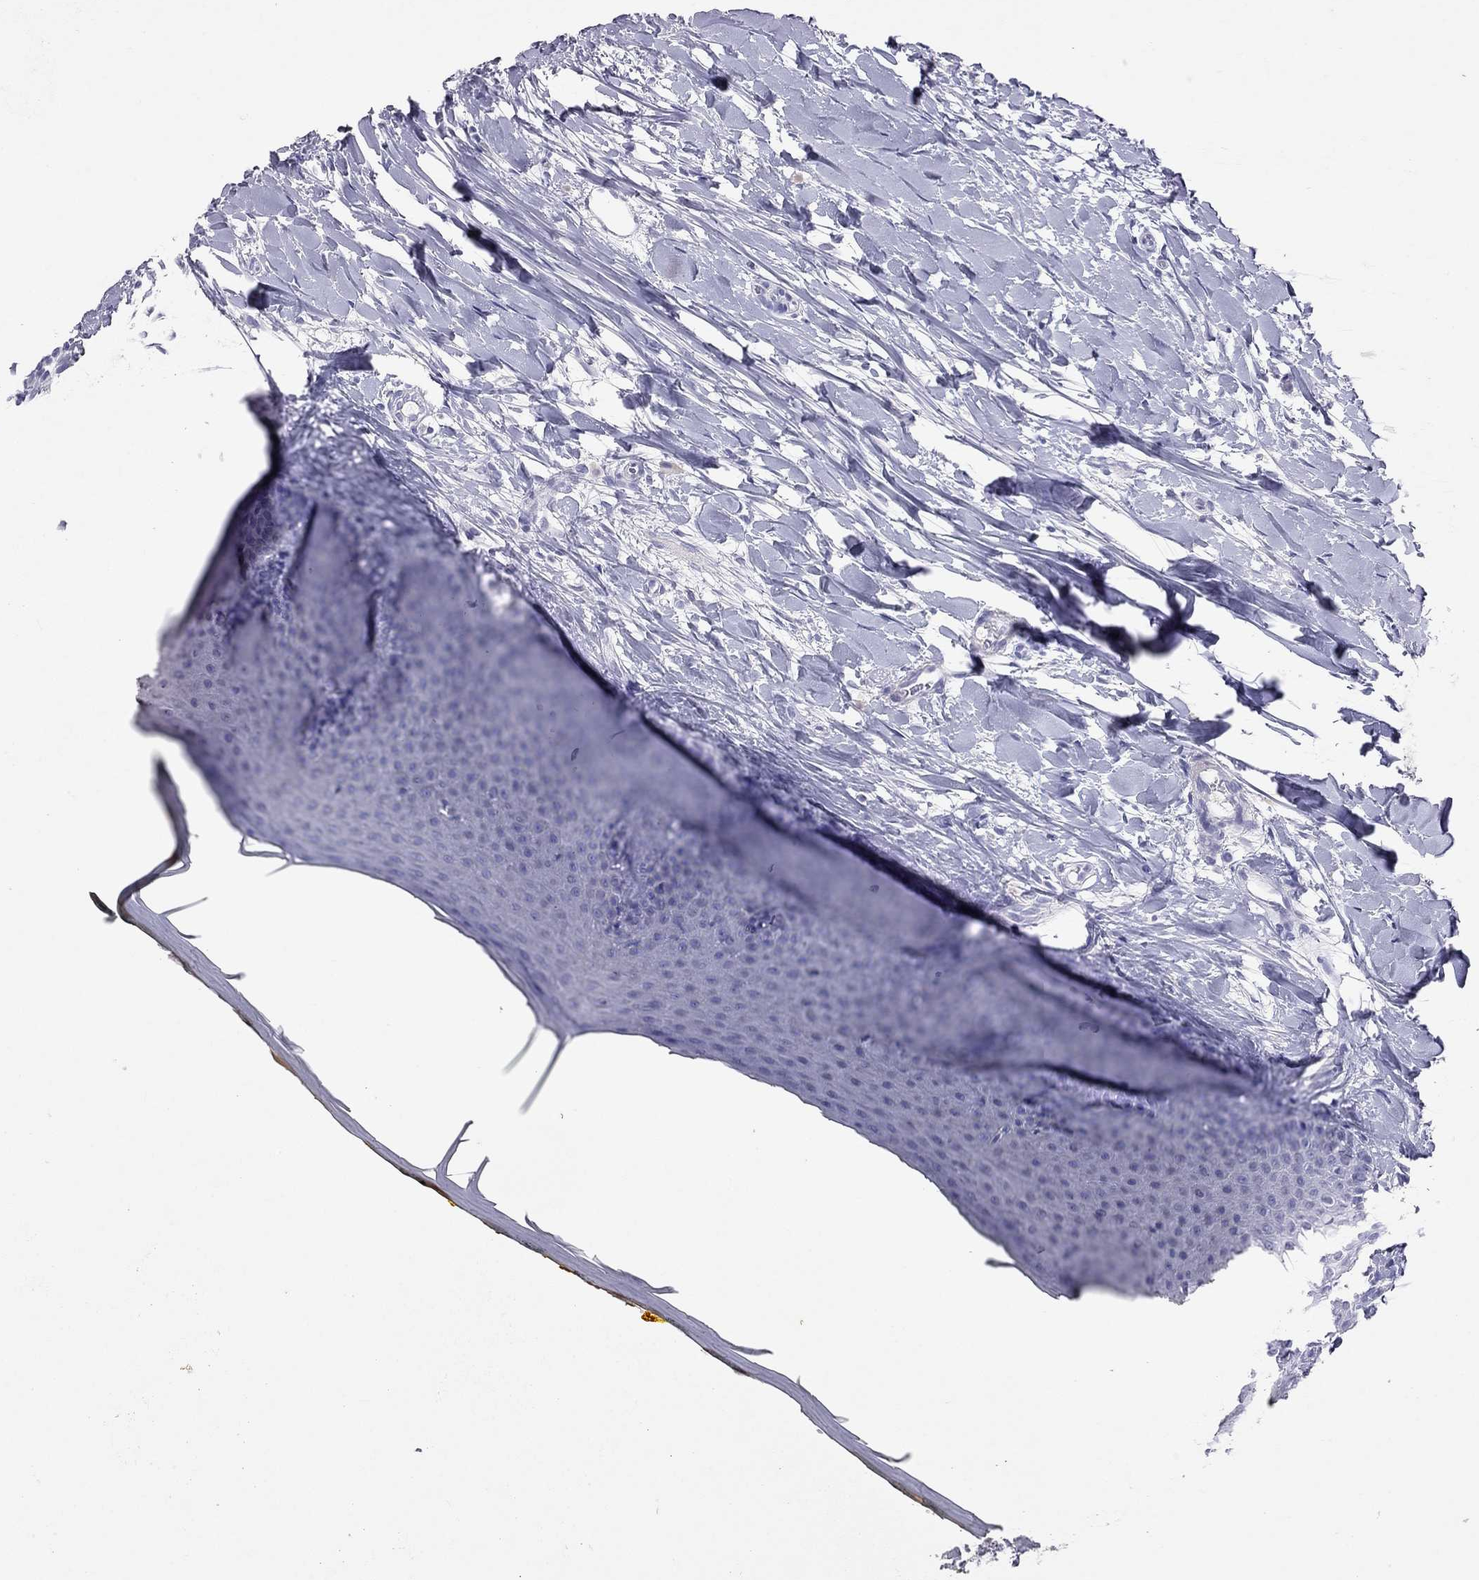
{"staining": {"intensity": "negative", "quantity": "none", "location": "none"}, "tissue": "oral mucosa", "cell_type": "Squamous epithelial cells", "image_type": "normal", "snomed": [{"axis": "morphology", "description": "Normal tissue, NOS"}, {"axis": "topography", "description": "Oral tissue"}], "caption": "This is an immunohistochemistry micrograph of normal human oral mucosa. There is no staining in squamous epithelial cells.", "gene": "PSMB11", "patient": {"sex": "female", "age": 43}}